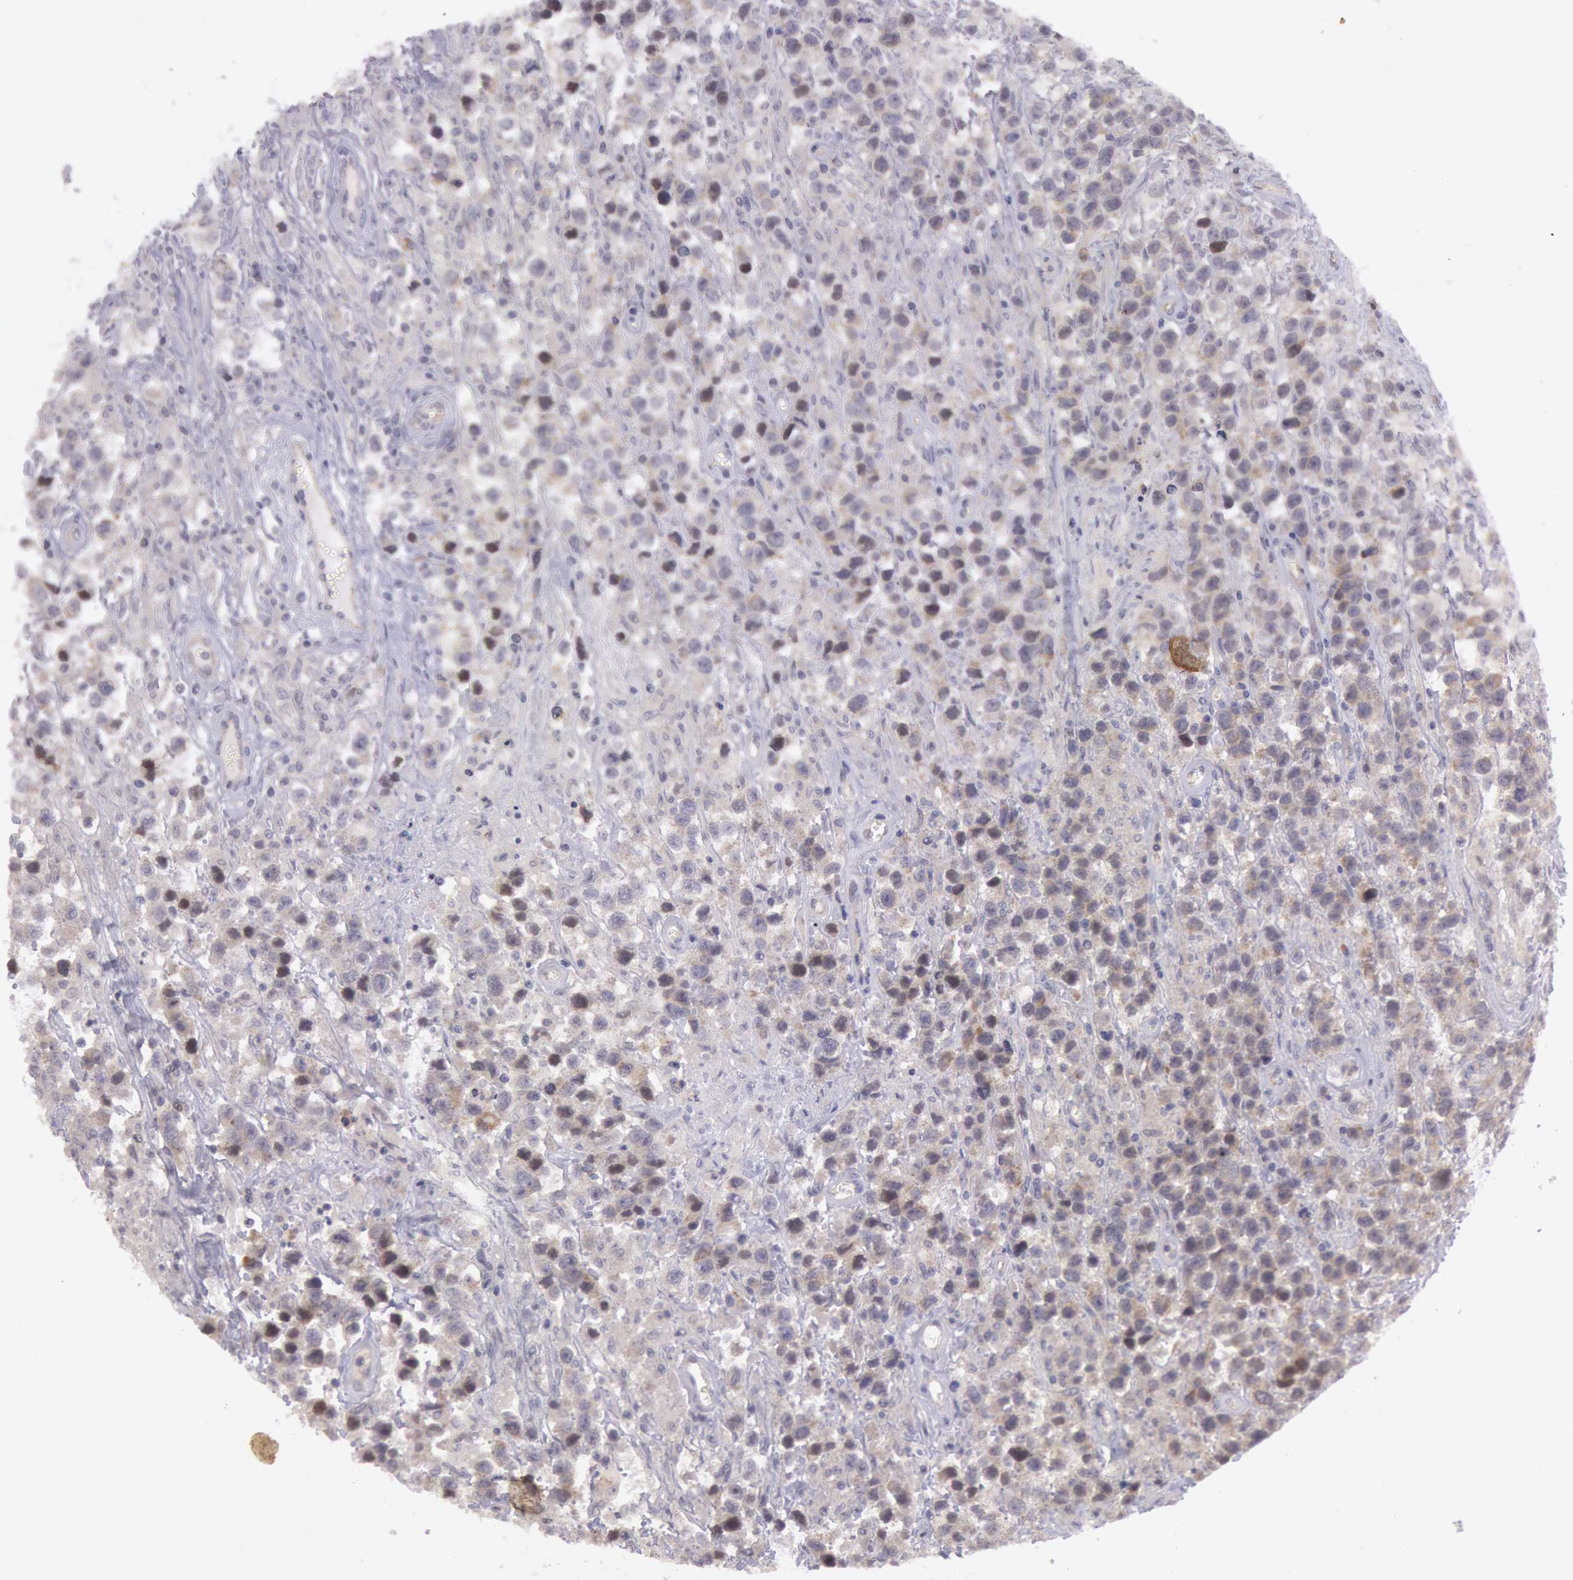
{"staining": {"intensity": "moderate", "quantity": "<25%", "location": "cytoplasmic/membranous"}, "tissue": "testis cancer", "cell_type": "Tumor cells", "image_type": "cancer", "snomed": [{"axis": "morphology", "description": "Seminoma, NOS"}, {"axis": "topography", "description": "Testis"}], "caption": "The histopathology image demonstrates immunohistochemical staining of seminoma (testis). There is moderate cytoplasmic/membranous staining is present in approximately <25% of tumor cells.", "gene": "TRIB2", "patient": {"sex": "male", "age": 43}}